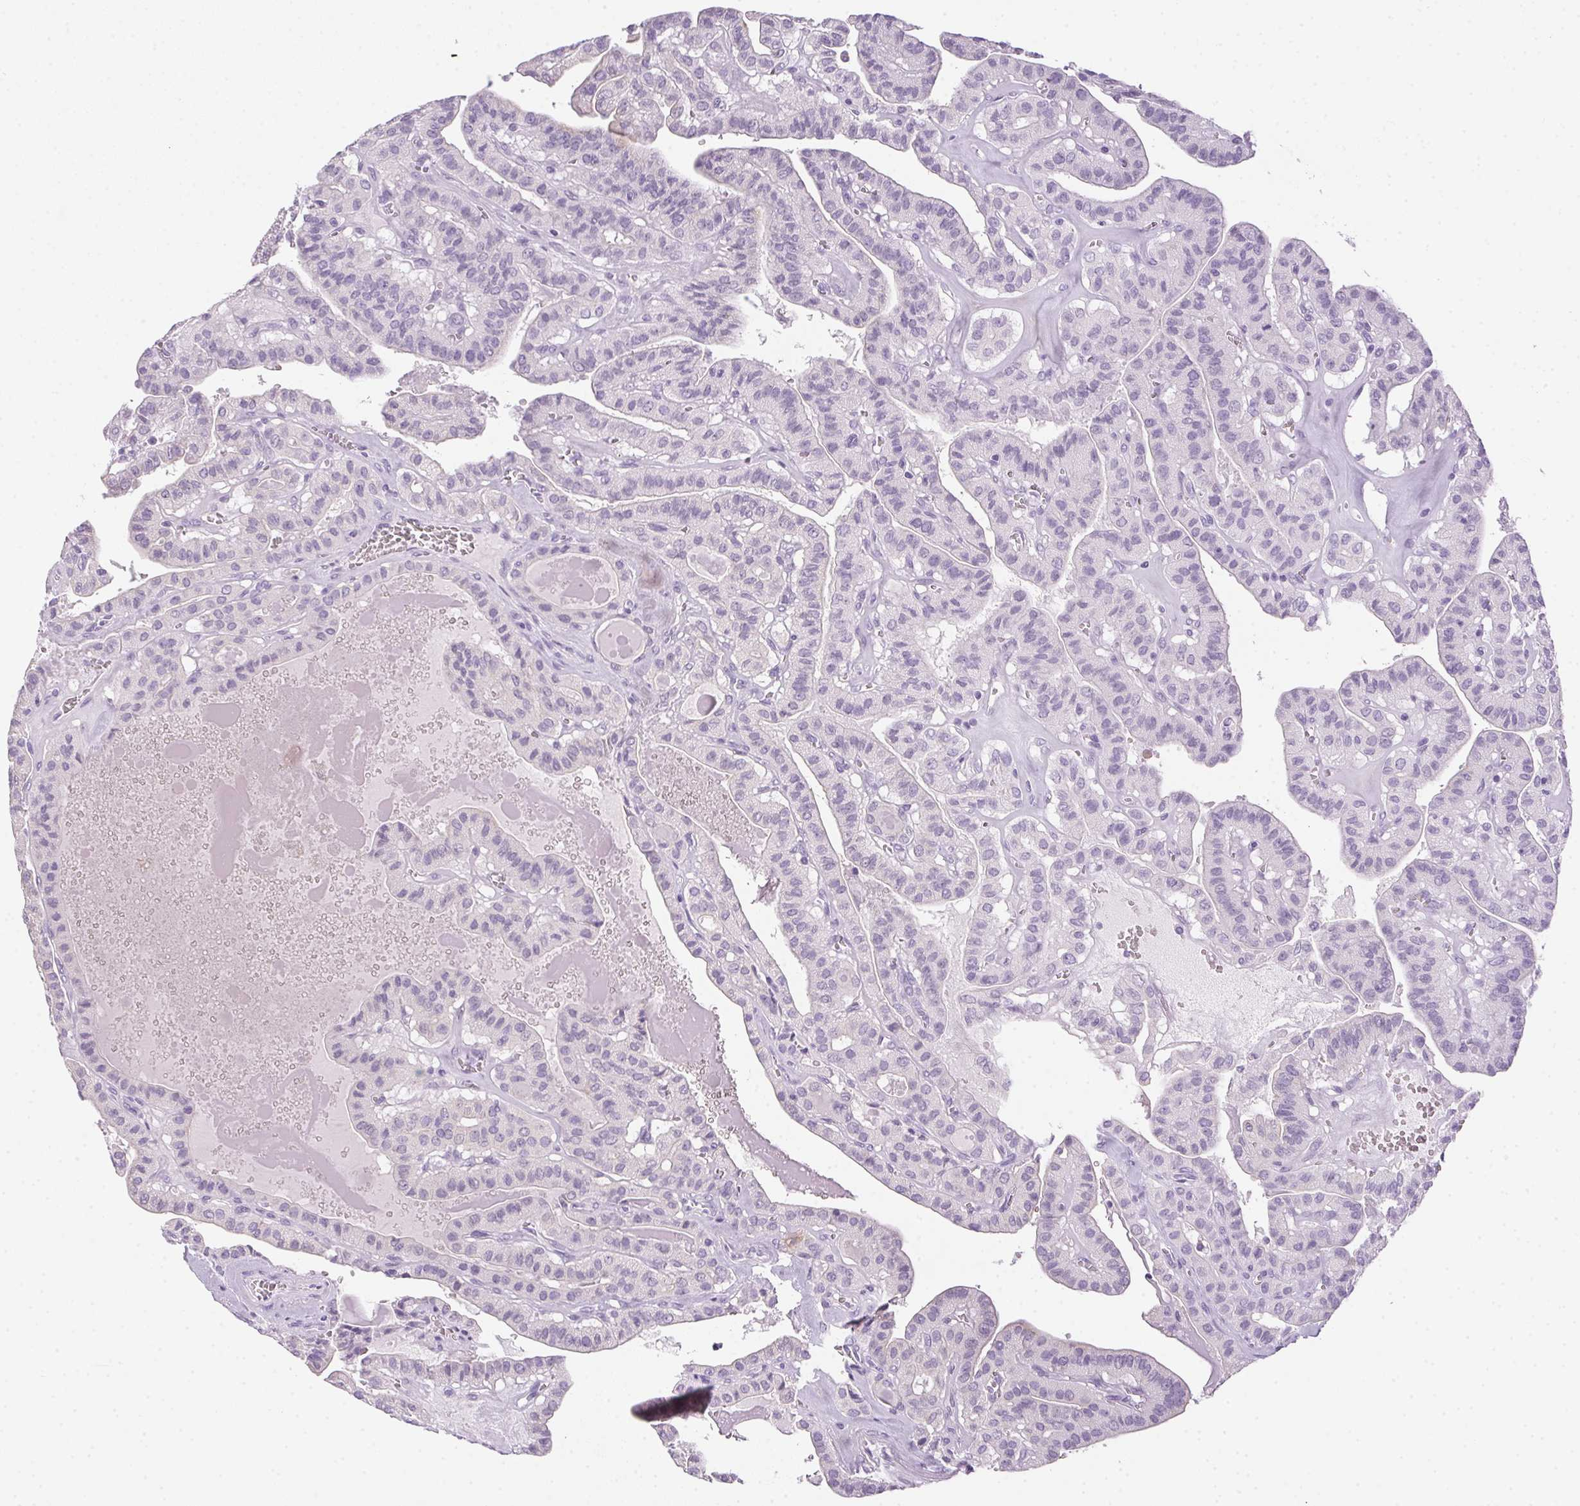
{"staining": {"intensity": "negative", "quantity": "none", "location": "none"}, "tissue": "thyroid cancer", "cell_type": "Tumor cells", "image_type": "cancer", "snomed": [{"axis": "morphology", "description": "Papillary adenocarcinoma, NOS"}, {"axis": "topography", "description": "Thyroid gland"}], "caption": "High power microscopy histopathology image of an immunohistochemistry (IHC) photomicrograph of thyroid cancer, revealing no significant positivity in tumor cells.", "gene": "POPDC2", "patient": {"sex": "male", "age": 52}}